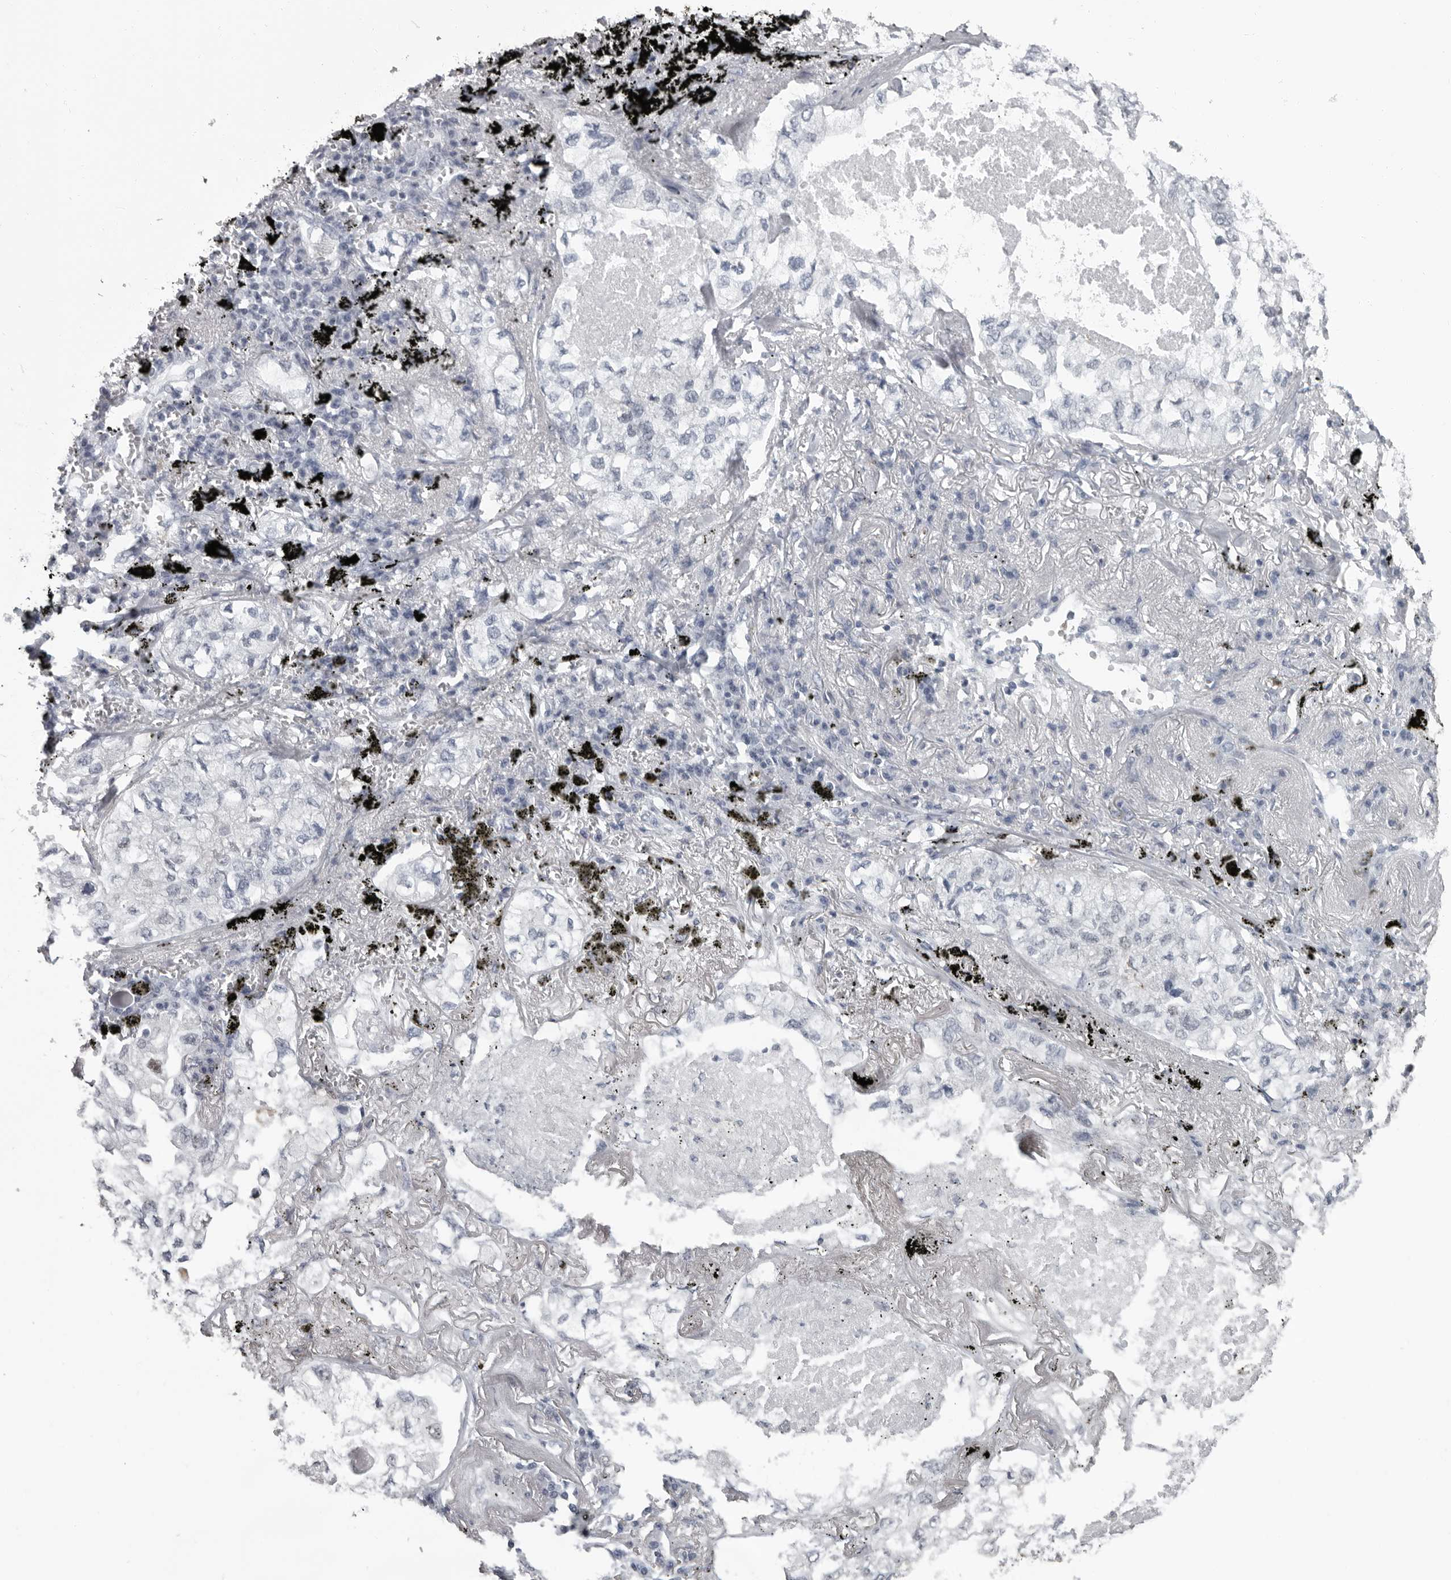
{"staining": {"intensity": "negative", "quantity": "none", "location": "none"}, "tissue": "lung cancer", "cell_type": "Tumor cells", "image_type": "cancer", "snomed": [{"axis": "morphology", "description": "Adenocarcinoma, NOS"}, {"axis": "topography", "description": "Lung"}], "caption": "Immunohistochemical staining of lung cancer demonstrates no significant positivity in tumor cells.", "gene": "LZIC", "patient": {"sex": "male", "age": 65}}